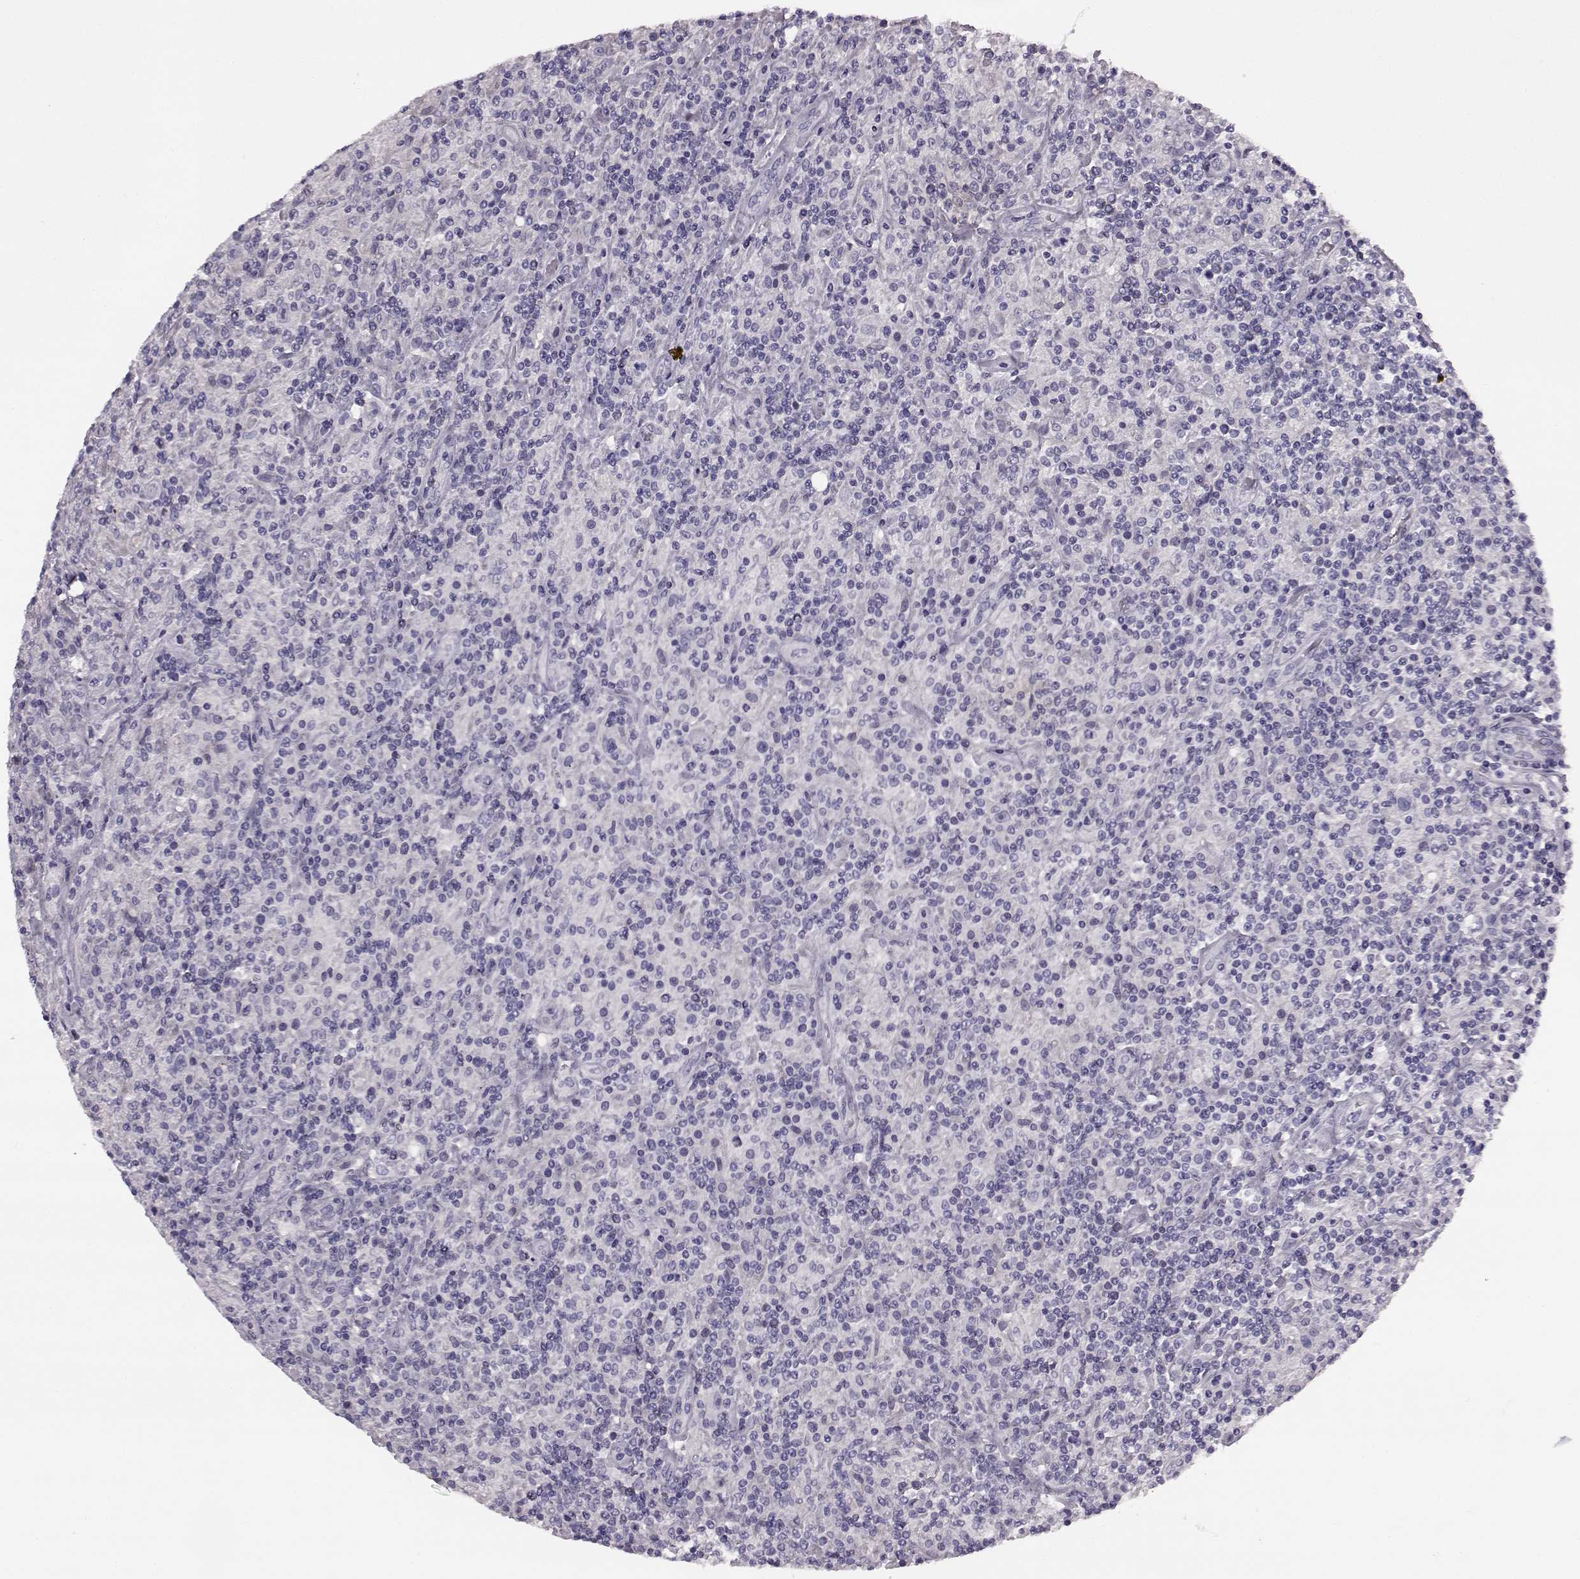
{"staining": {"intensity": "negative", "quantity": "none", "location": "none"}, "tissue": "lymphoma", "cell_type": "Tumor cells", "image_type": "cancer", "snomed": [{"axis": "morphology", "description": "Hodgkin's disease, NOS"}, {"axis": "topography", "description": "Lymph node"}], "caption": "Lymphoma was stained to show a protein in brown. There is no significant staining in tumor cells.", "gene": "ODAD4", "patient": {"sex": "male", "age": 70}}